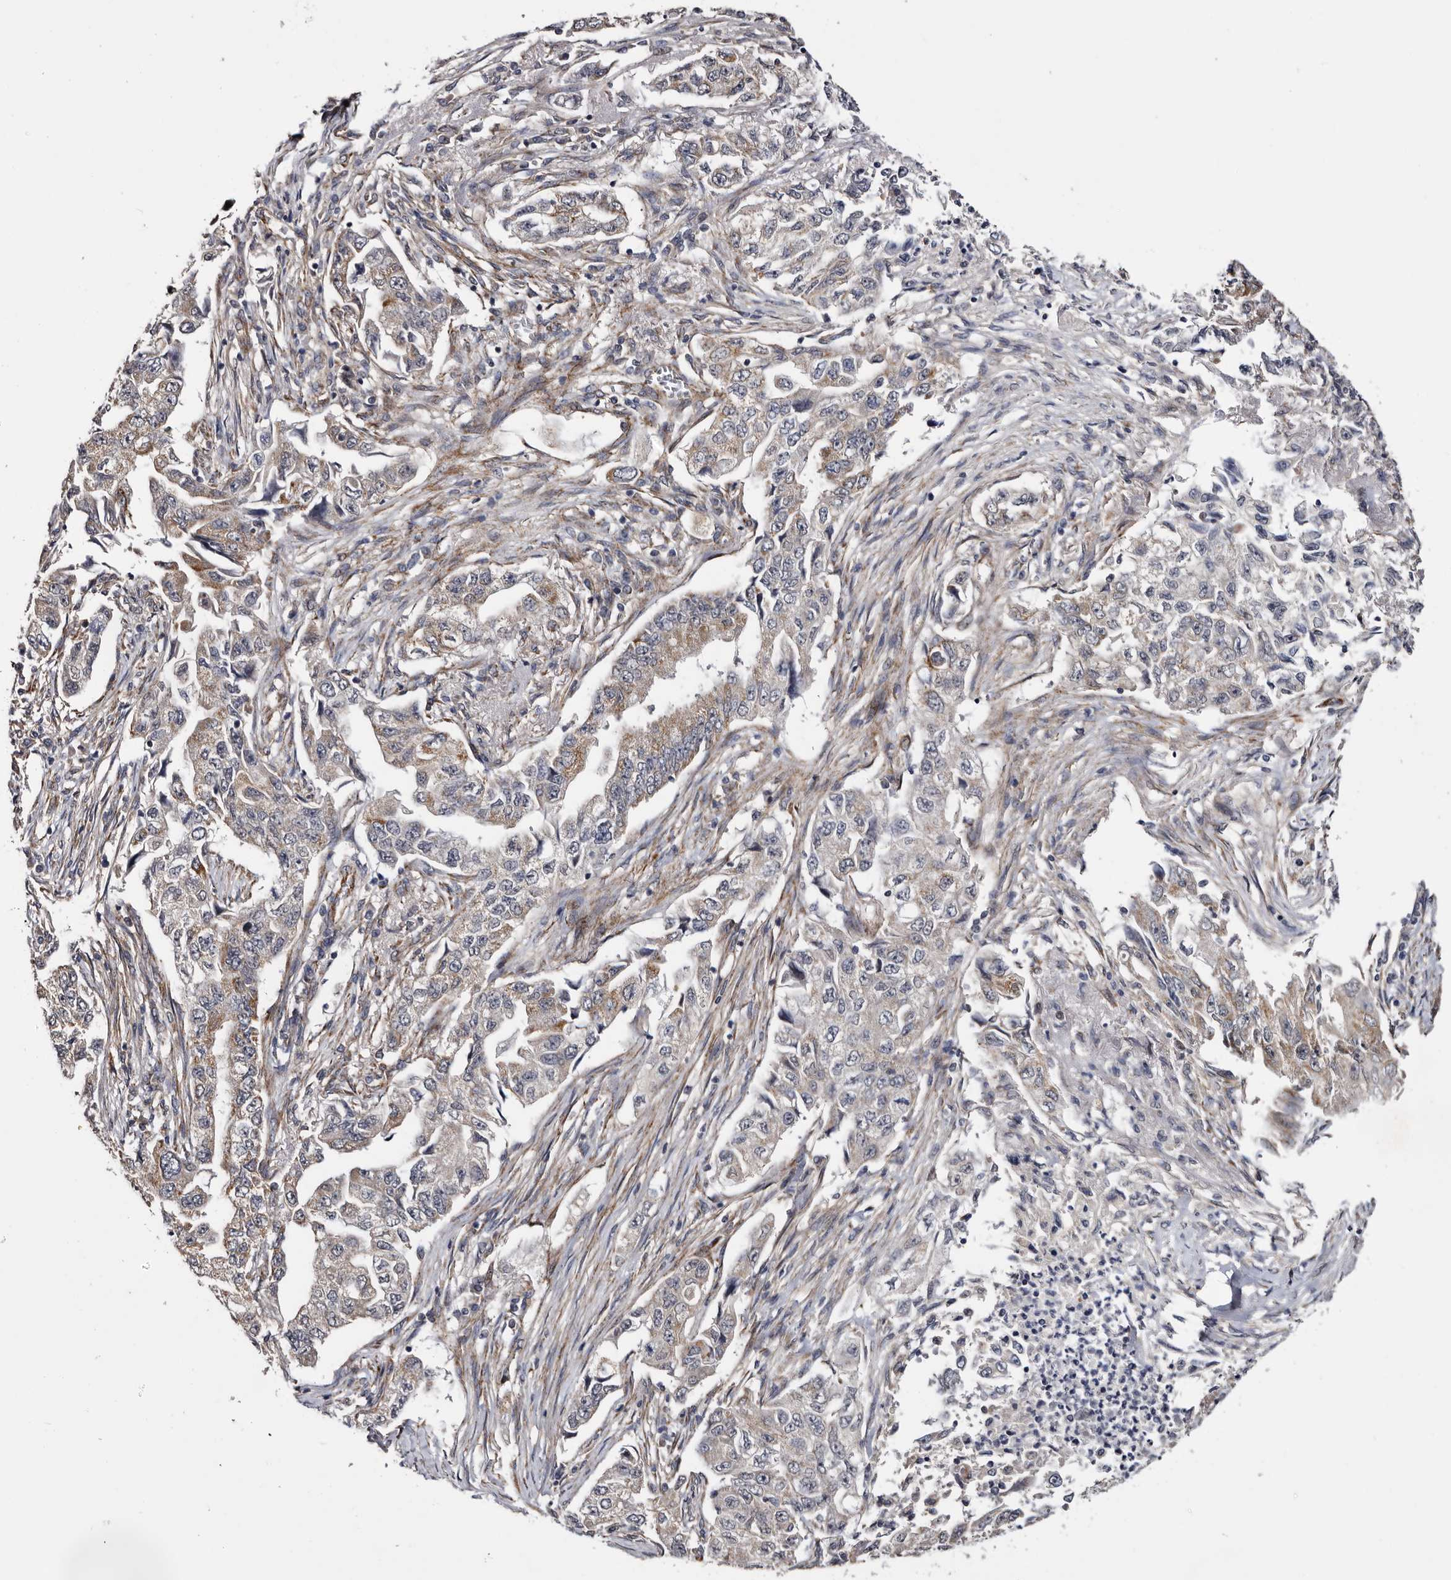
{"staining": {"intensity": "weak", "quantity": "<25%", "location": "cytoplasmic/membranous"}, "tissue": "lung cancer", "cell_type": "Tumor cells", "image_type": "cancer", "snomed": [{"axis": "morphology", "description": "Adenocarcinoma, NOS"}, {"axis": "topography", "description": "Lung"}], "caption": "Tumor cells are negative for protein expression in human lung cancer (adenocarcinoma). (DAB (3,3'-diaminobenzidine) IHC, high magnification).", "gene": "ARMCX2", "patient": {"sex": "female", "age": 51}}